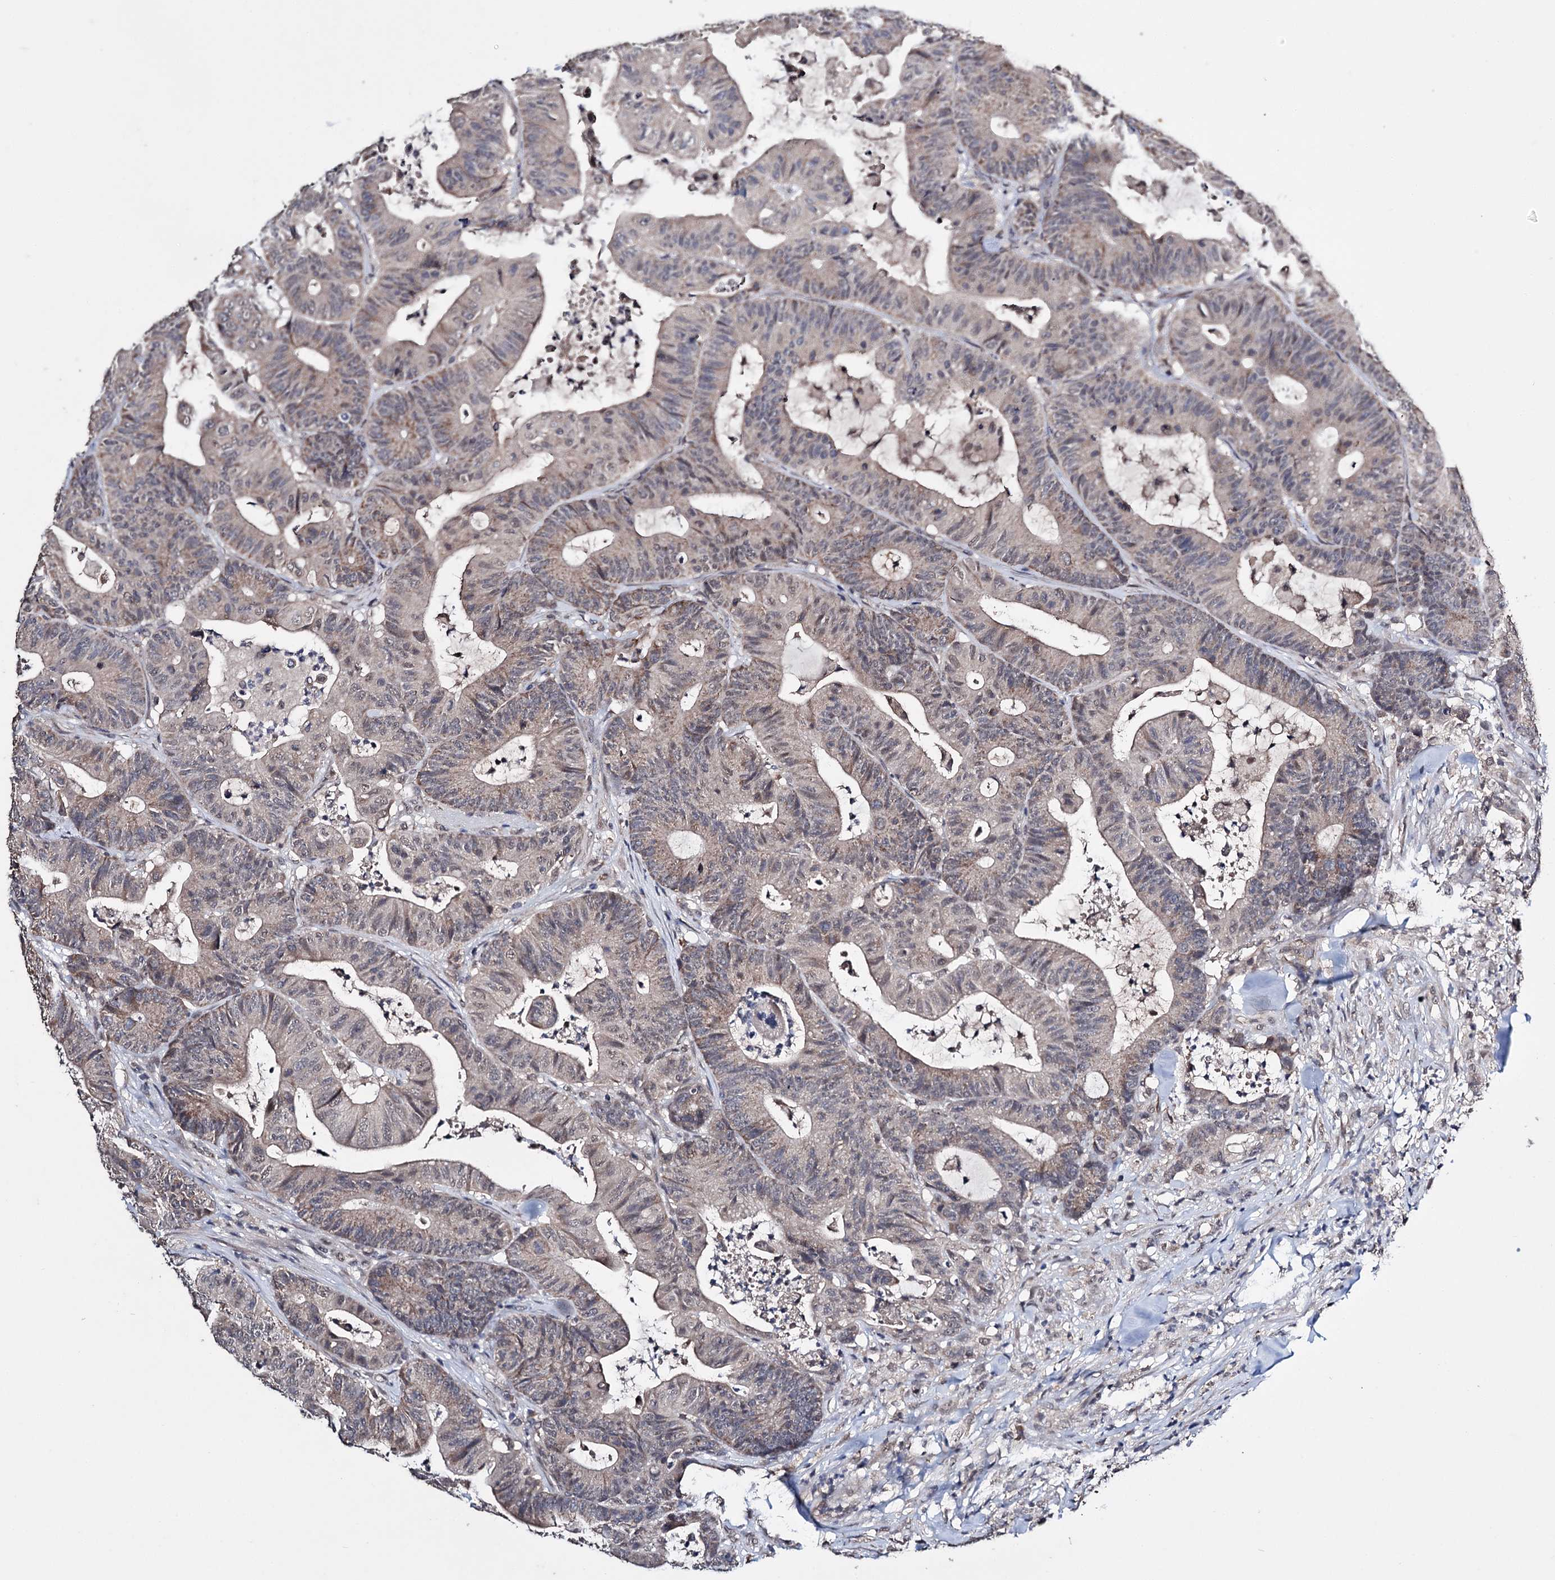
{"staining": {"intensity": "weak", "quantity": "25%-75%", "location": "cytoplasmic/membranous,nuclear"}, "tissue": "colorectal cancer", "cell_type": "Tumor cells", "image_type": "cancer", "snomed": [{"axis": "morphology", "description": "Adenocarcinoma, NOS"}, {"axis": "topography", "description": "Colon"}], "caption": "About 25%-75% of tumor cells in human colorectal cancer reveal weak cytoplasmic/membranous and nuclear protein expression as visualized by brown immunohistochemical staining.", "gene": "CLPB", "patient": {"sex": "female", "age": 84}}